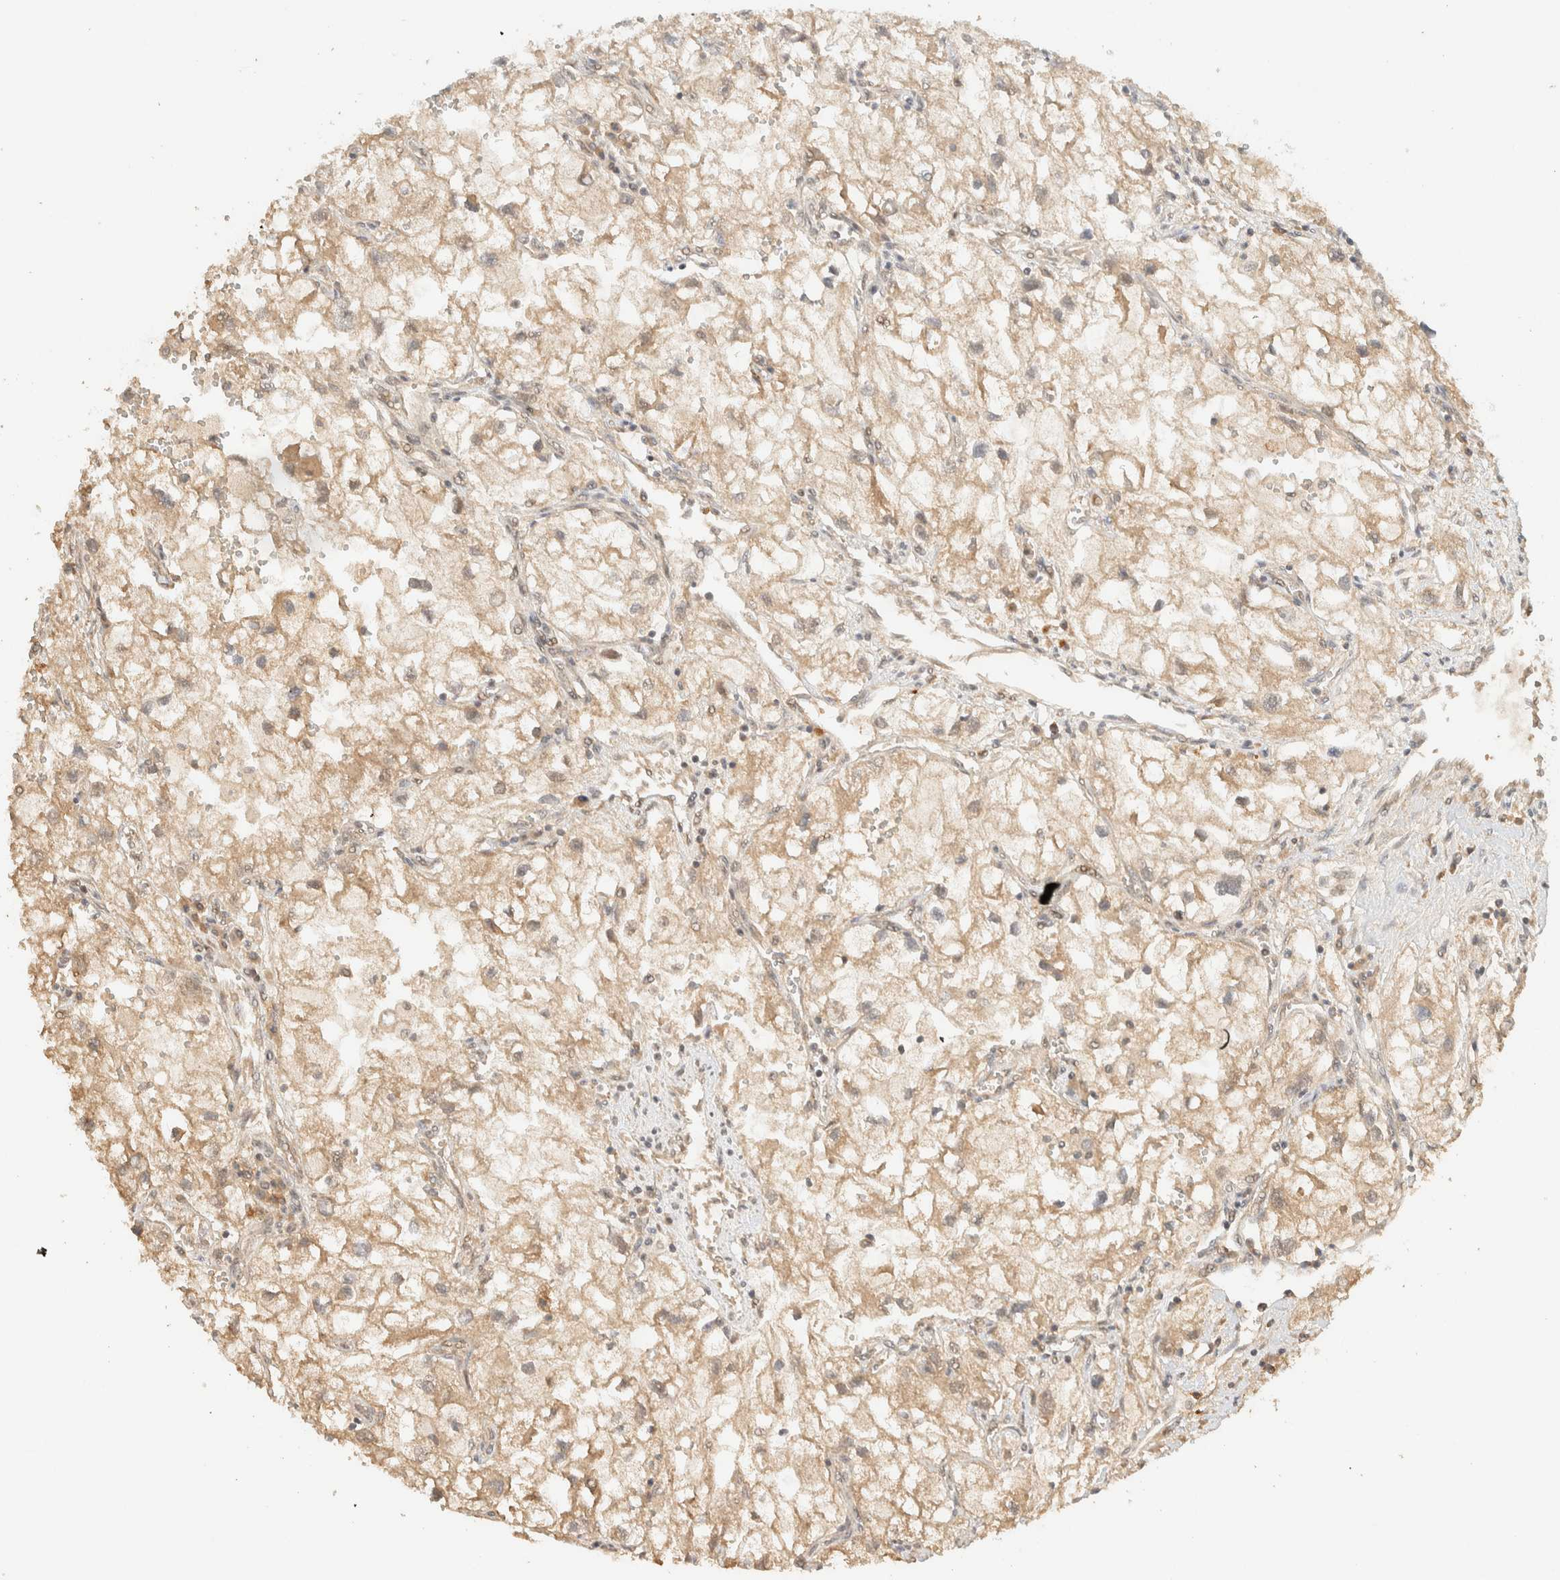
{"staining": {"intensity": "weak", "quantity": ">75%", "location": "cytoplasmic/membranous"}, "tissue": "renal cancer", "cell_type": "Tumor cells", "image_type": "cancer", "snomed": [{"axis": "morphology", "description": "Adenocarcinoma, NOS"}, {"axis": "topography", "description": "Kidney"}], "caption": "Brown immunohistochemical staining in human adenocarcinoma (renal) shows weak cytoplasmic/membranous expression in approximately >75% of tumor cells.", "gene": "ZBTB34", "patient": {"sex": "female", "age": 70}}